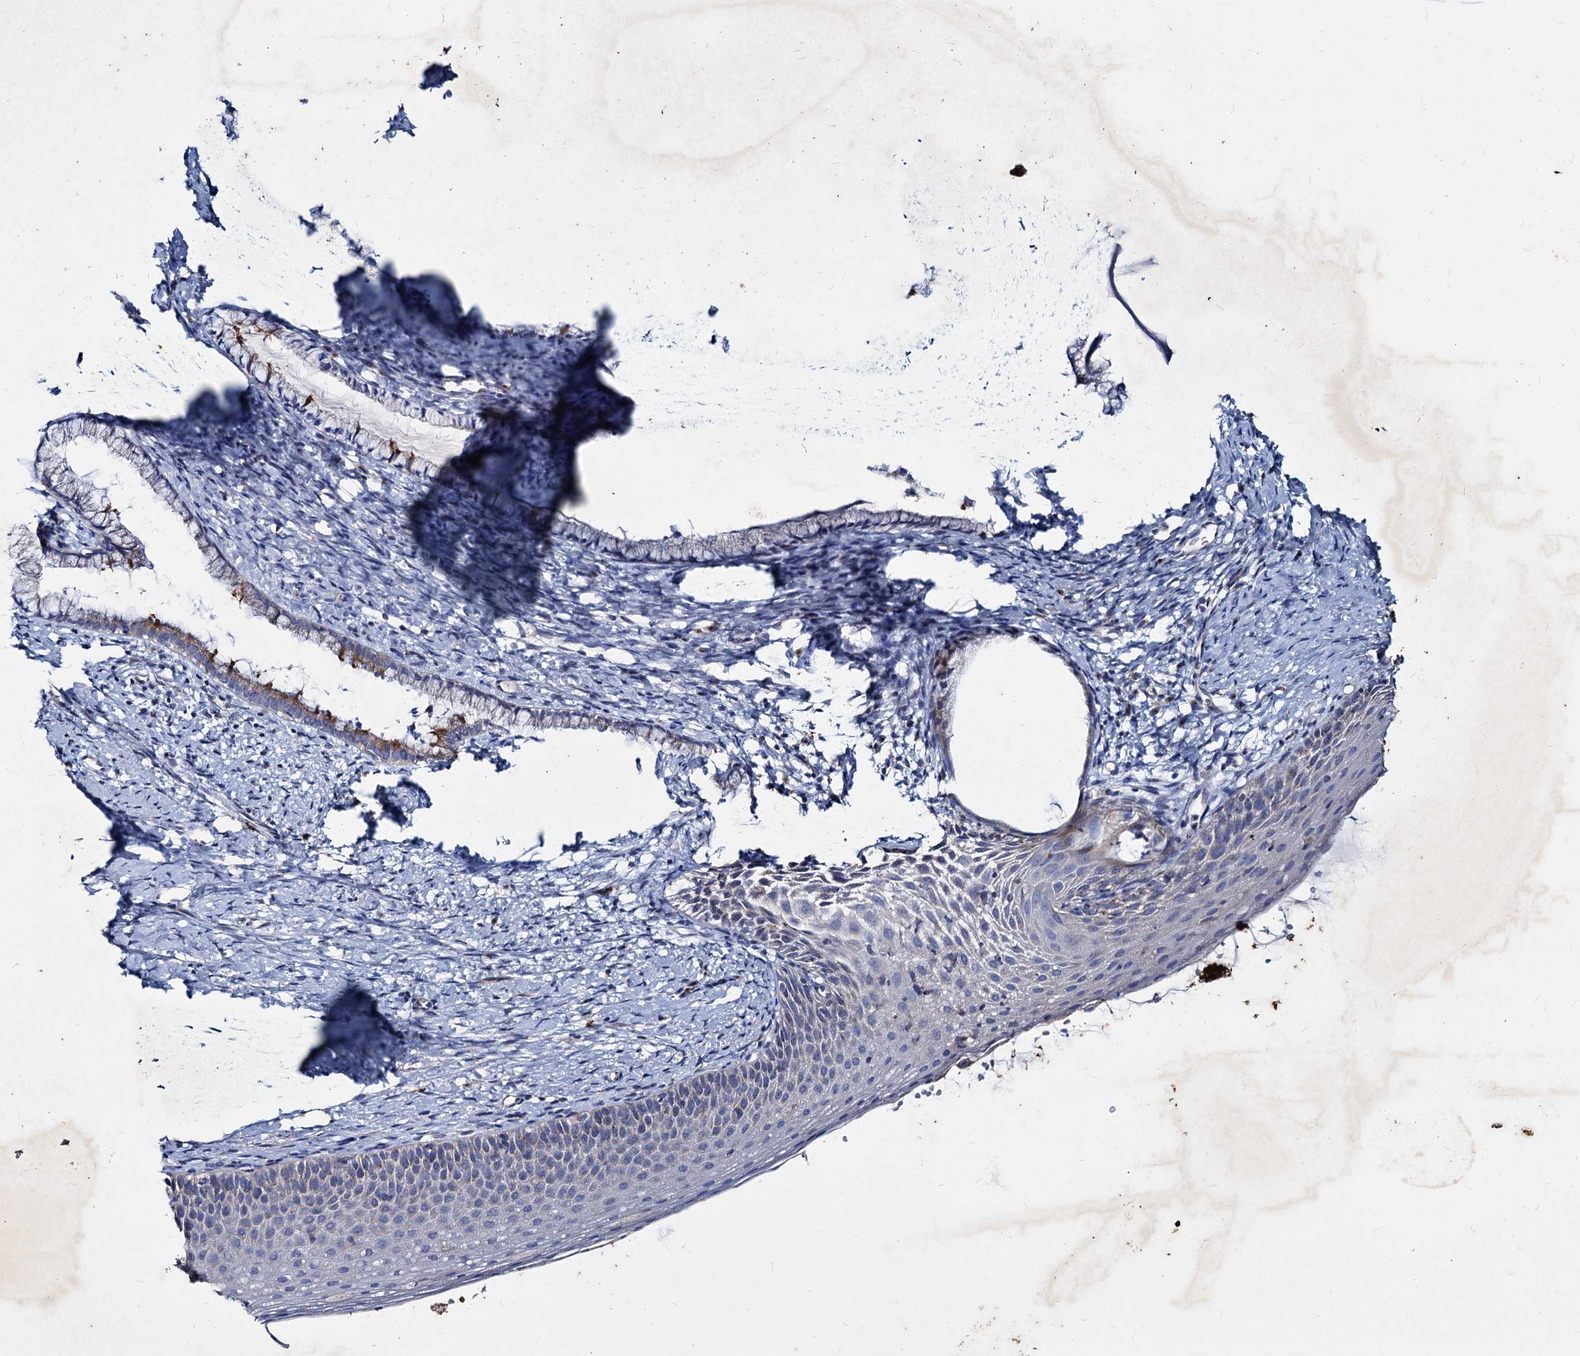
{"staining": {"intensity": "moderate", "quantity": "<25%", "location": "cytoplasmic/membranous"}, "tissue": "cervix", "cell_type": "Glandular cells", "image_type": "normal", "snomed": [{"axis": "morphology", "description": "Normal tissue, NOS"}, {"axis": "topography", "description": "Cervix"}], "caption": "Protein expression analysis of unremarkable cervix displays moderate cytoplasmic/membranous staining in approximately <25% of glandular cells.", "gene": "AGBL4", "patient": {"sex": "female", "age": 36}}